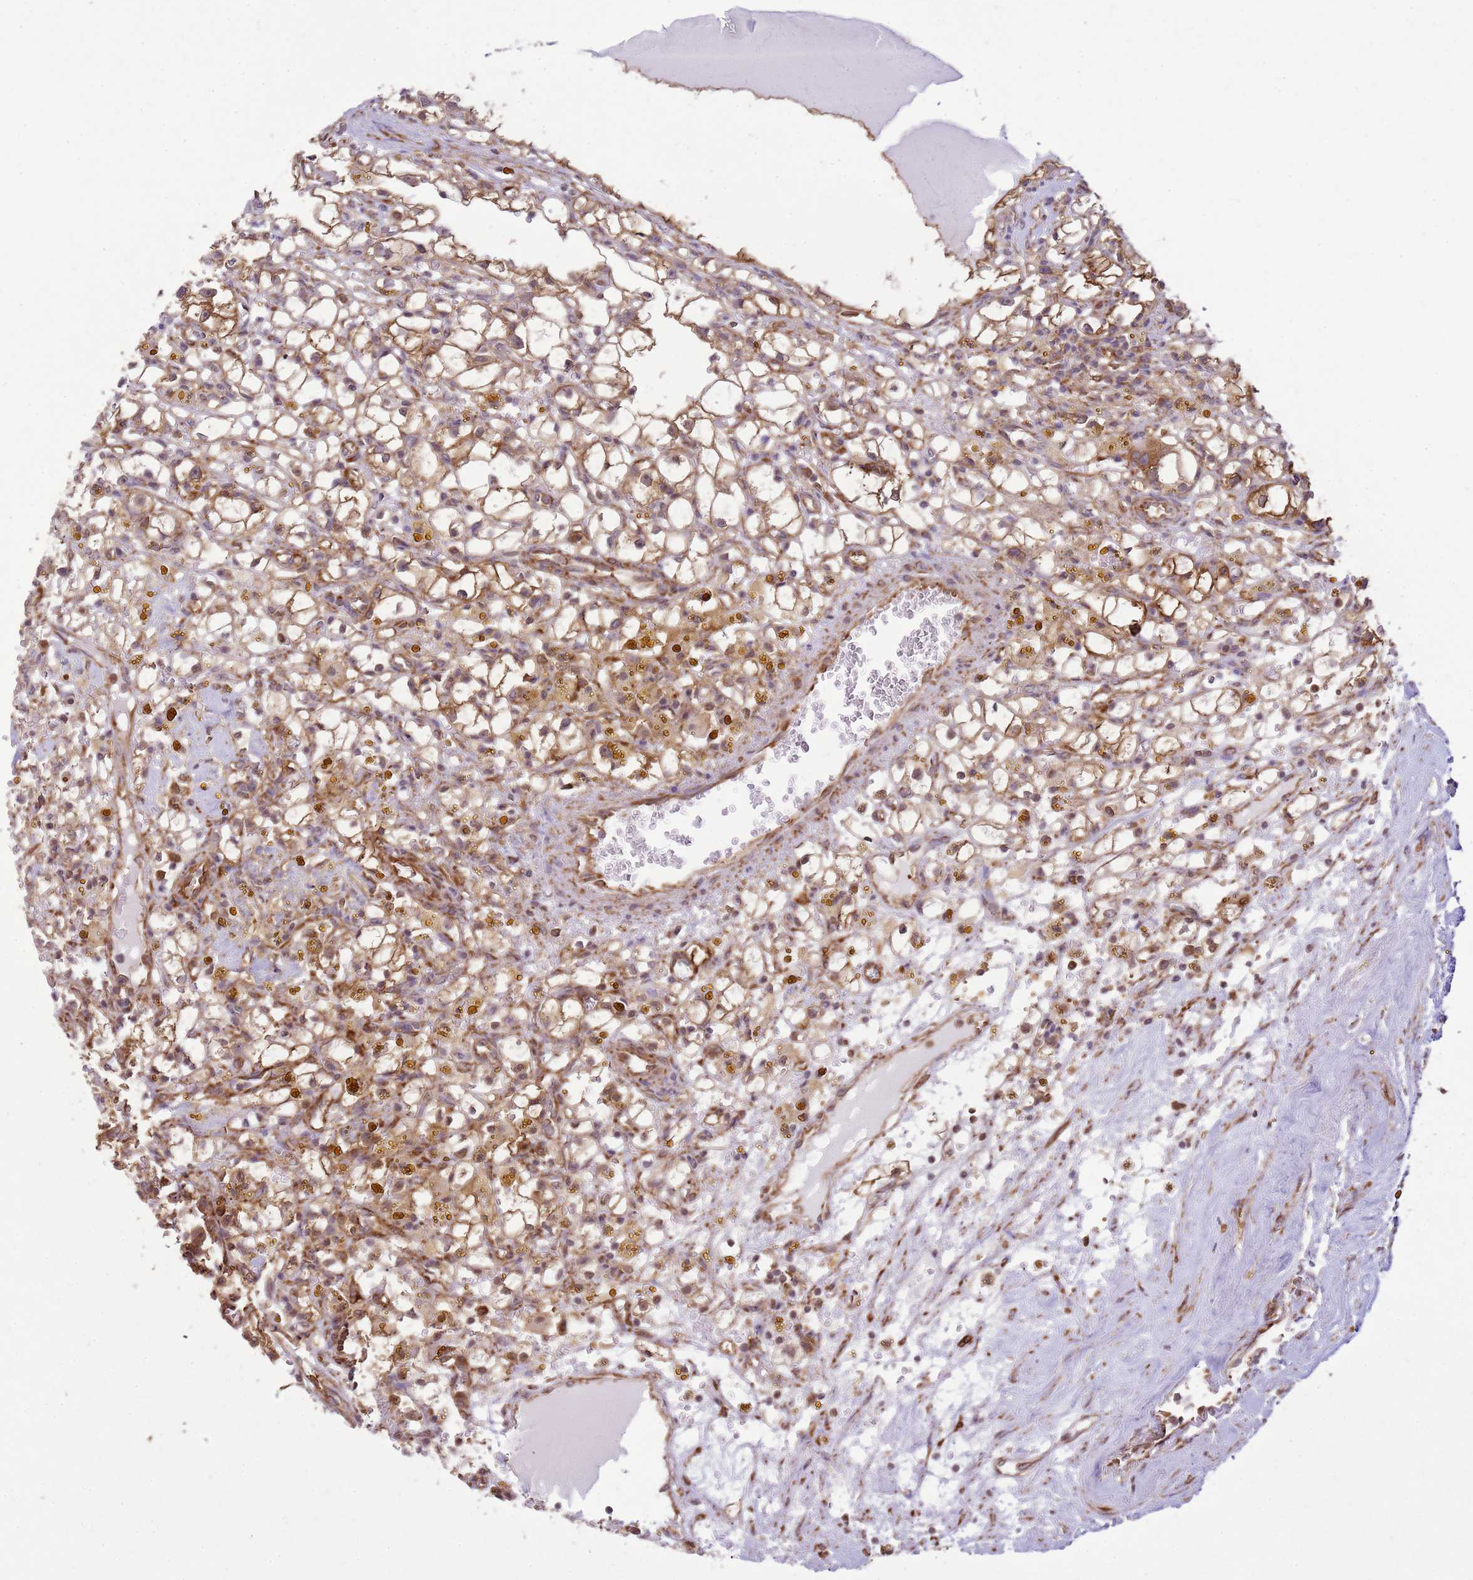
{"staining": {"intensity": "moderate", "quantity": ">75%", "location": "cytoplasmic/membranous"}, "tissue": "renal cancer", "cell_type": "Tumor cells", "image_type": "cancer", "snomed": [{"axis": "morphology", "description": "Adenocarcinoma, NOS"}, {"axis": "topography", "description": "Kidney"}], "caption": "Renal cancer (adenocarcinoma) stained with a protein marker shows moderate staining in tumor cells.", "gene": "GABRE", "patient": {"sex": "male", "age": 56}}